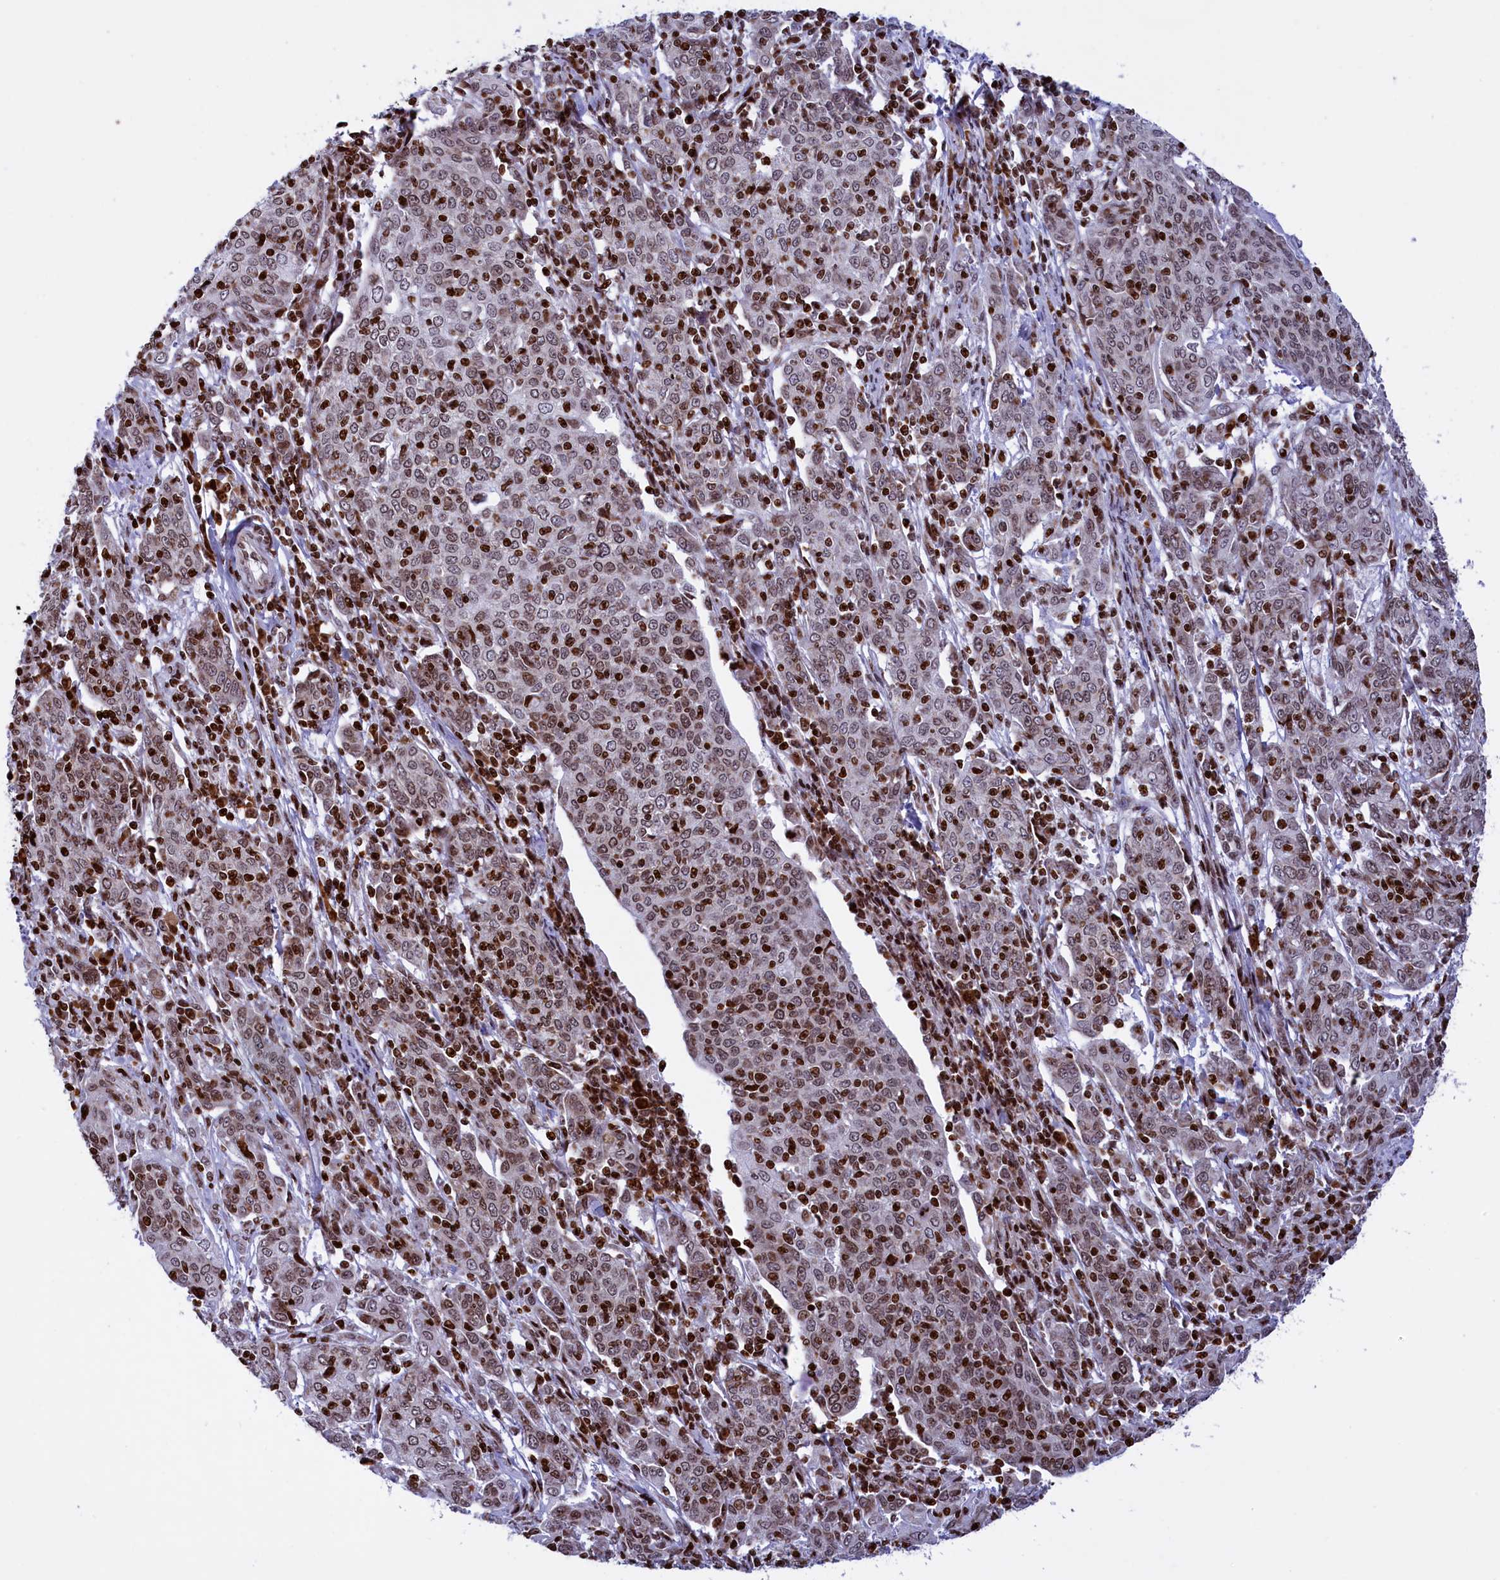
{"staining": {"intensity": "weak", "quantity": ">75%", "location": "nuclear"}, "tissue": "cervical cancer", "cell_type": "Tumor cells", "image_type": "cancer", "snomed": [{"axis": "morphology", "description": "Squamous cell carcinoma, NOS"}, {"axis": "topography", "description": "Cervix"}], "caption": "IHC of squamous cell carcinoma (cervical) exhibits low levels of weak nuclear positivity in approximately >75% of tumor cells. Nuclei are stained in blue.", "gene": "TIMM29", "patient": {"sex": "female", "age": 67}}